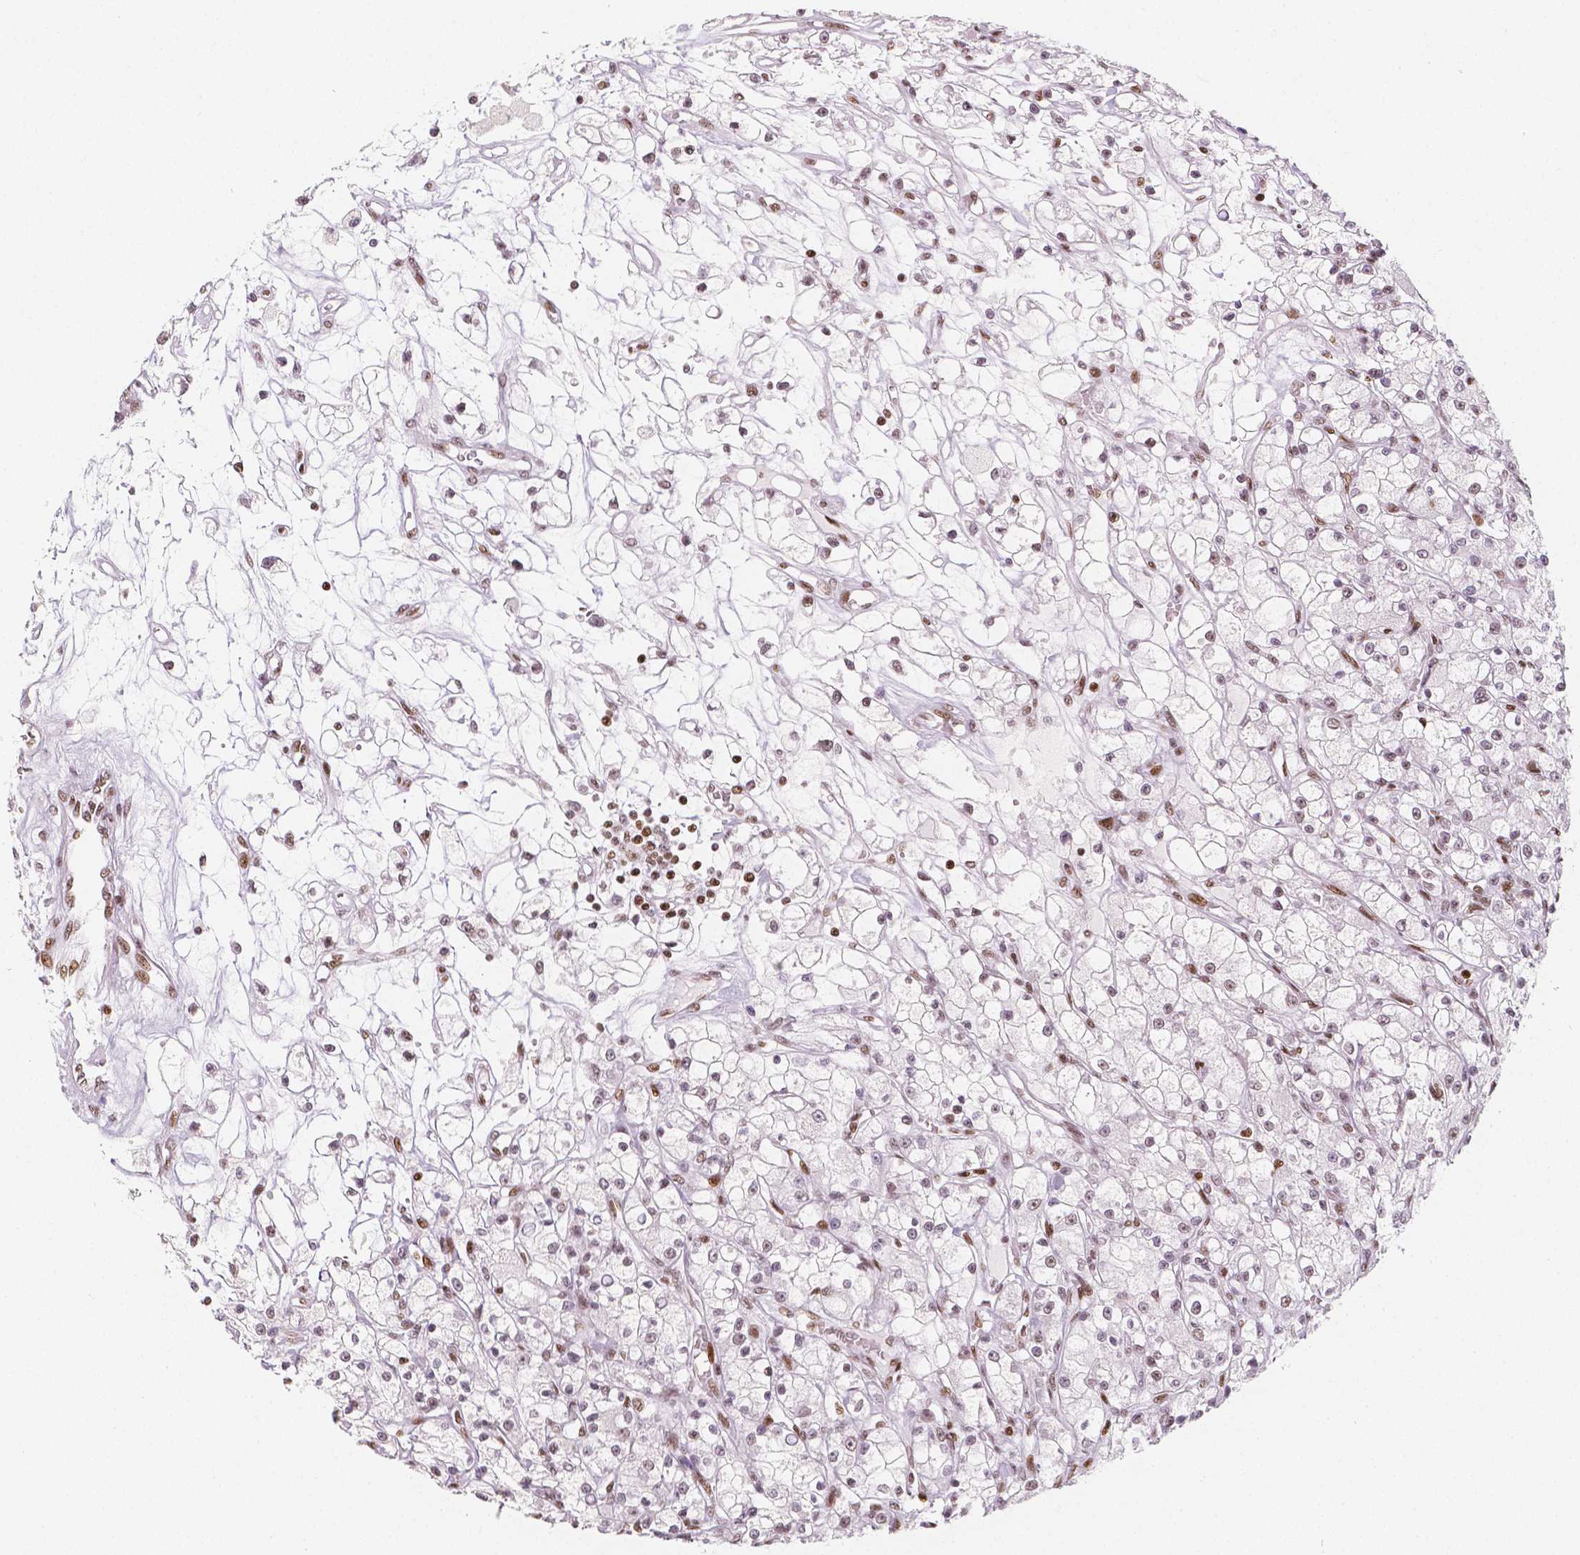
{"staining": {"intensity": "weak", "quantity": "25%-75%", "location": "nuclear"}, "tissue": "renal cancer", "cell_type": "Tumor cells", "image_type": "cancer", "snomed": [{"axis": "morphology", "description": "Adenocarcinoma, NOS"}, {"axis": "topography", "description": "Kidney"}], "caption": "Immunohistochemistry image of renal cancer stained for a protein (brown), which displays low levels of weak nuclear positivity in about 25%-75% of tumor cells.", "gene": "HDAC1", "patient": {"sex": "female", "age": 59}}